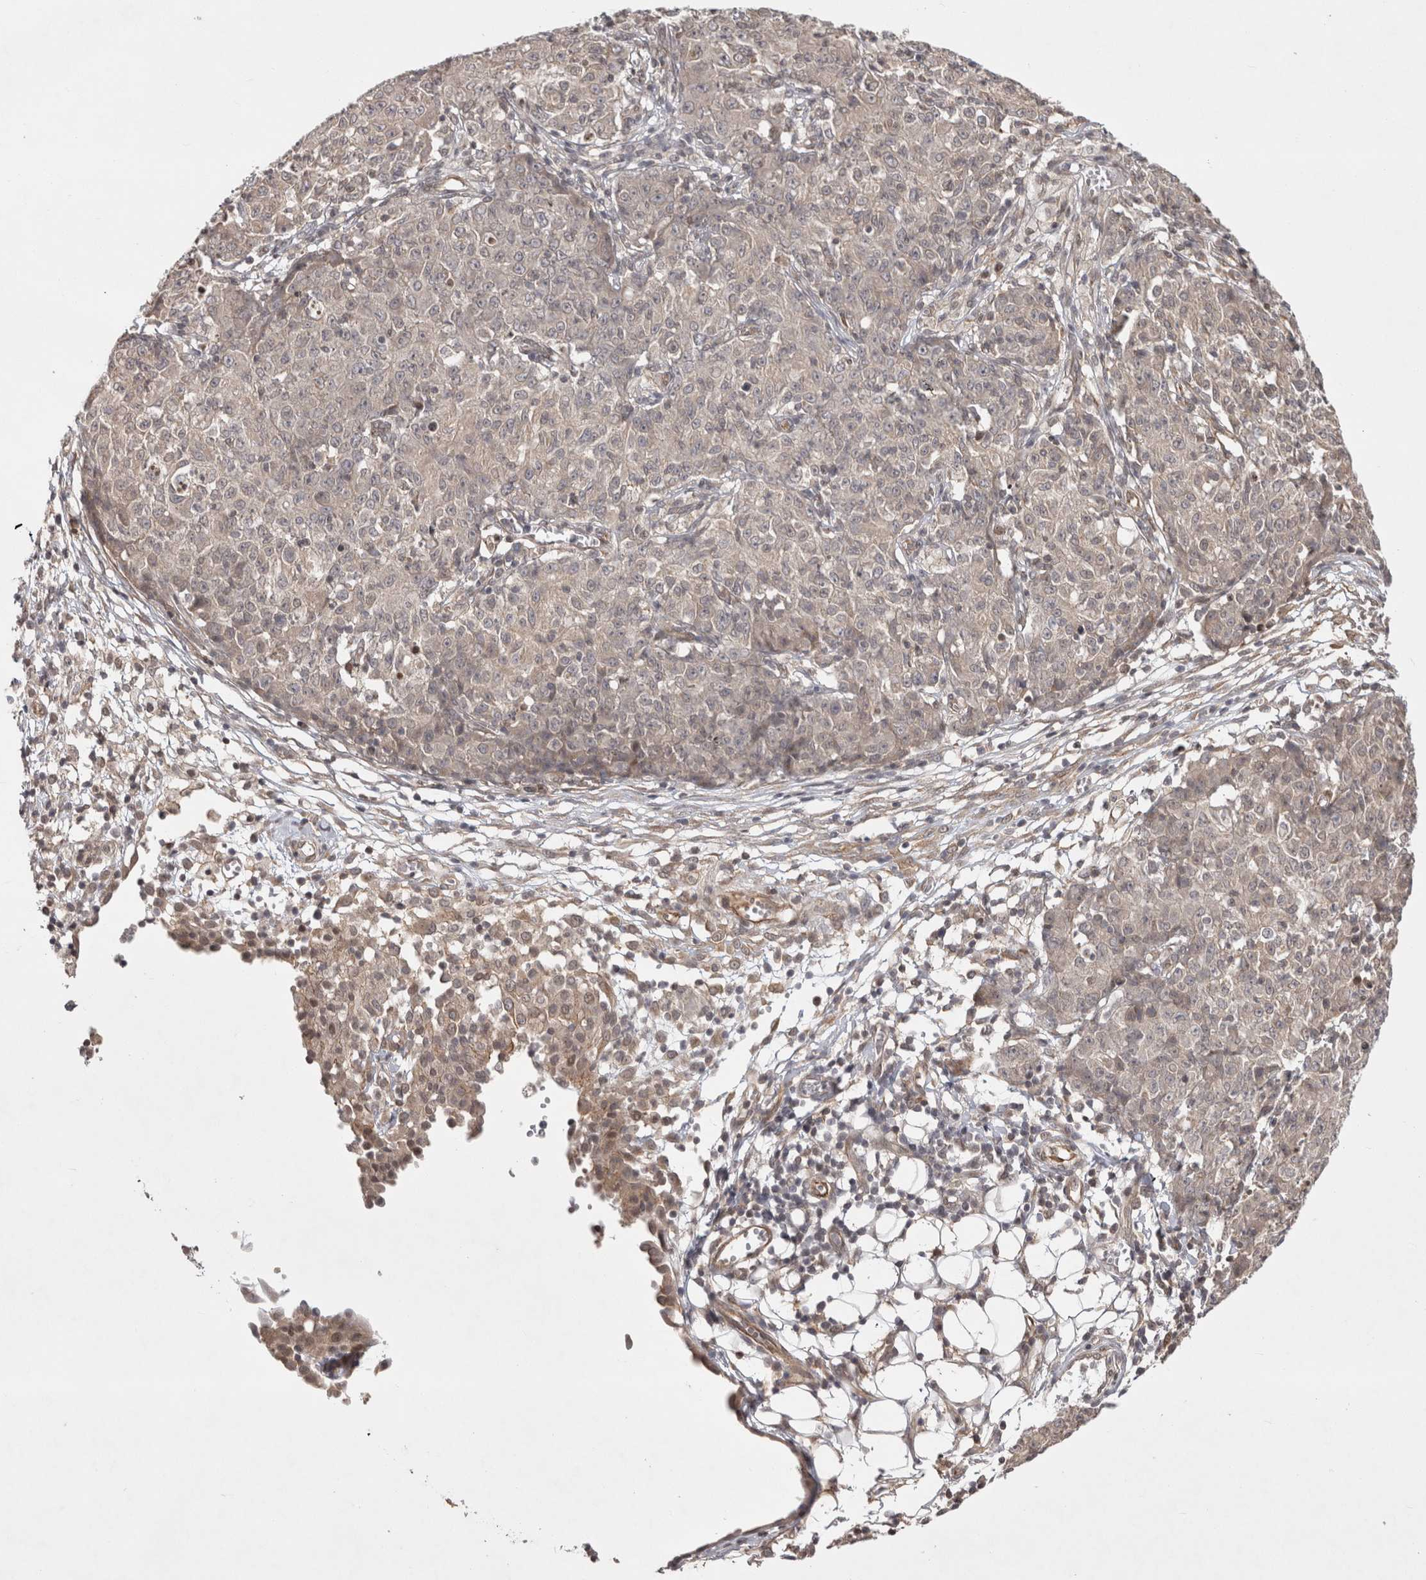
{"staining": {"intensity": "negative", "quantity": "none", "location": "none"}, "tissue": "ovarian cancer", "cell_type": "Tumor cells", "image_type": "cancer", "snomed": [{"axis": "morphology", "description": "Carcinoma, endometroid"}, {"axis": "topography", "description": "Ovary"}], "caption": "IHC image of human ovarian cancer stained for a protein (brown), which reveals no staining in tumor cells. Nuclei are stained in blue.", "gene": "ZNF318", "patient": {"sex": "female", "age": 42}}